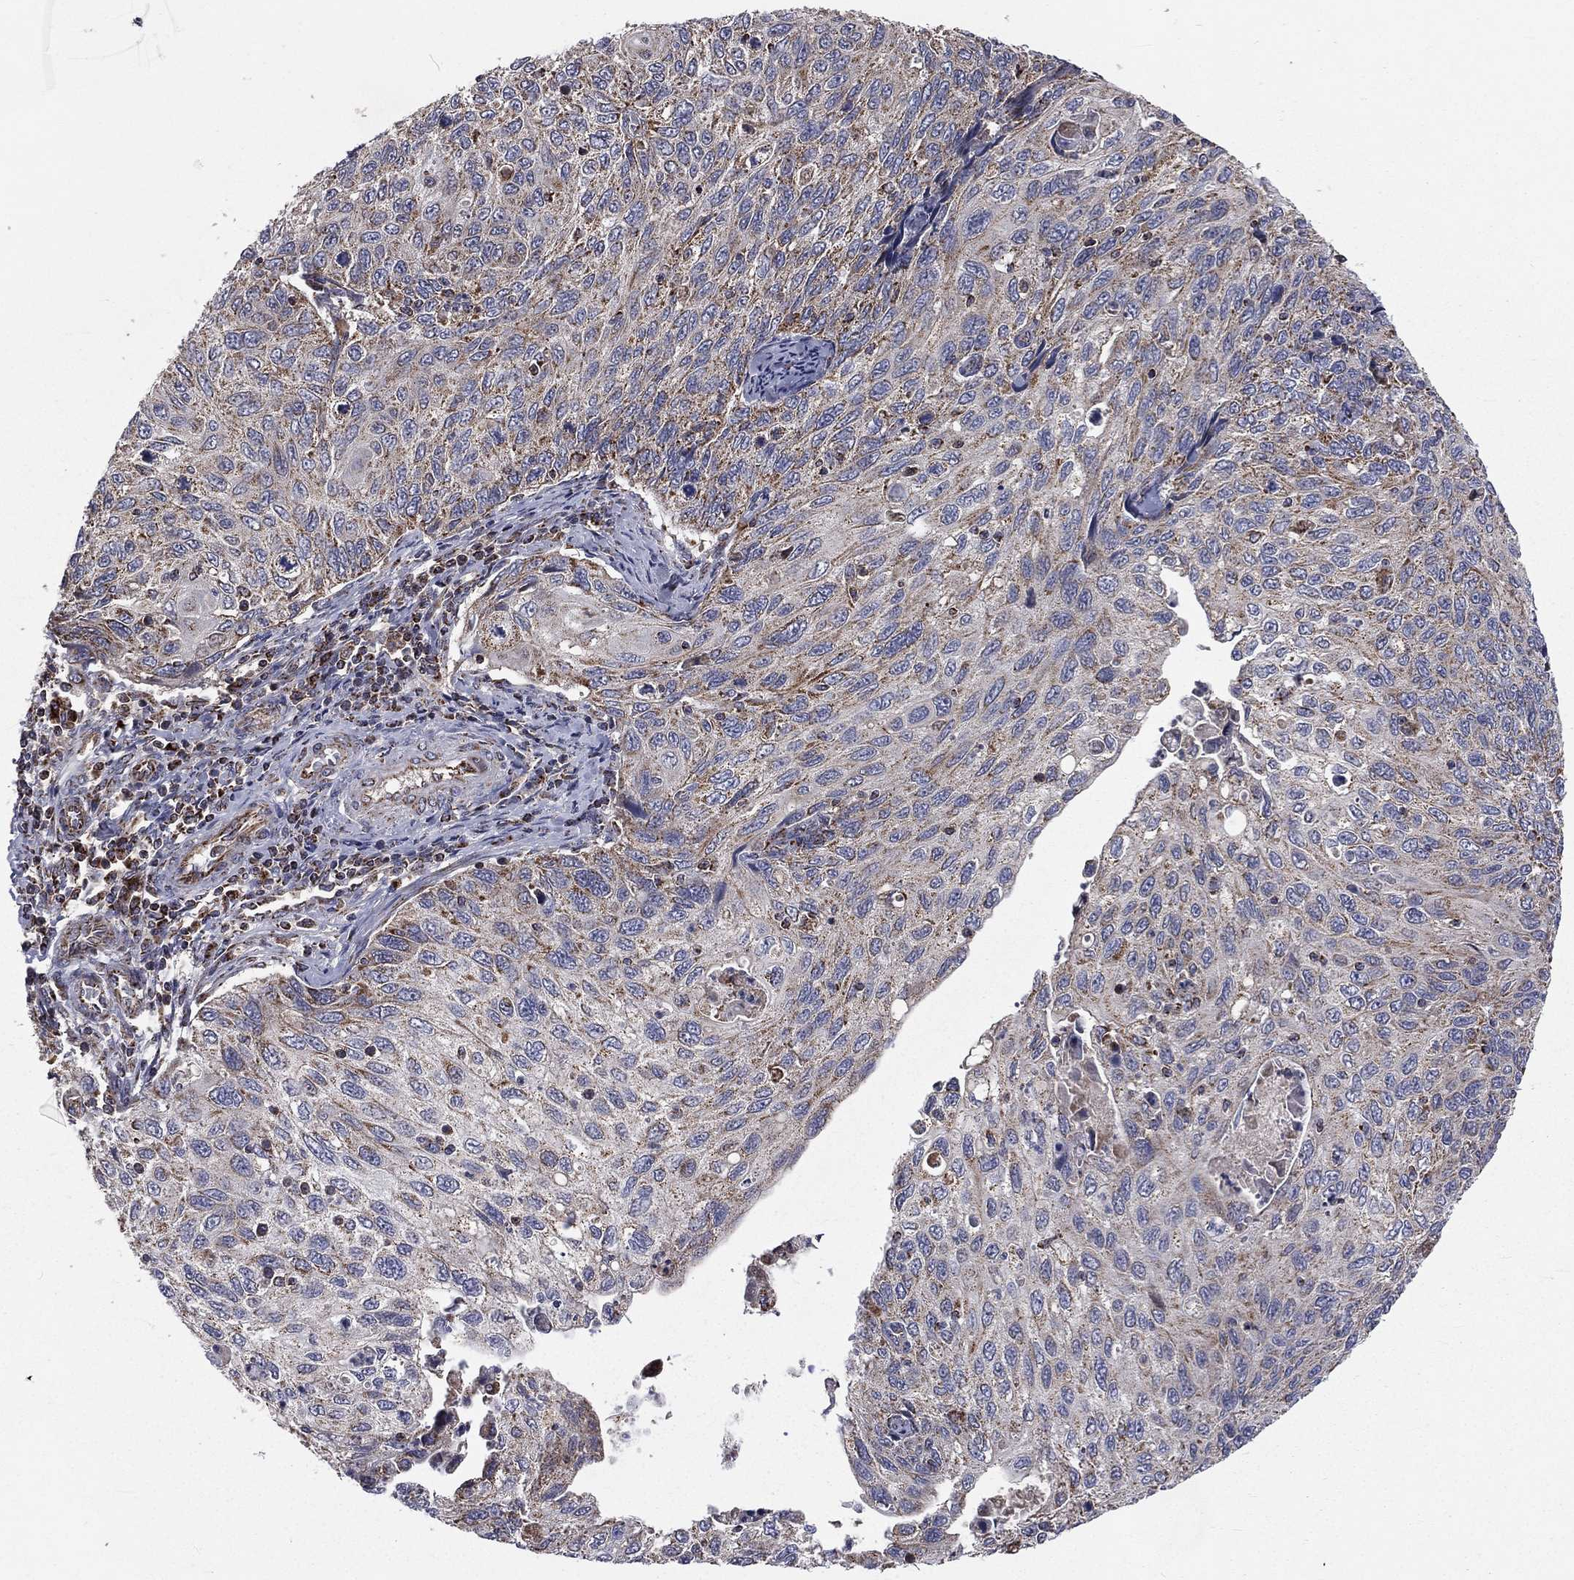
{"staining": {"intensity": "weak", "quantity": "<25%", "location": "cytoplasmic/membranous"}, "tissue": "cervical cancer", "cell_type": "Tumor cells", "image_type": "cancer", "snomed": [{"axis": "morphology", "description": "Squamous cell carcinoma, NOS"}, {"axis": "topography", "description": "Cervix"}], "caption": "An image of squamous cell carcinoma (cervical) stained for a protein demonstrates no brown staining in tumor cells.", "gene": "GPD1", "patient": {"sex": "female", "age": 70}}